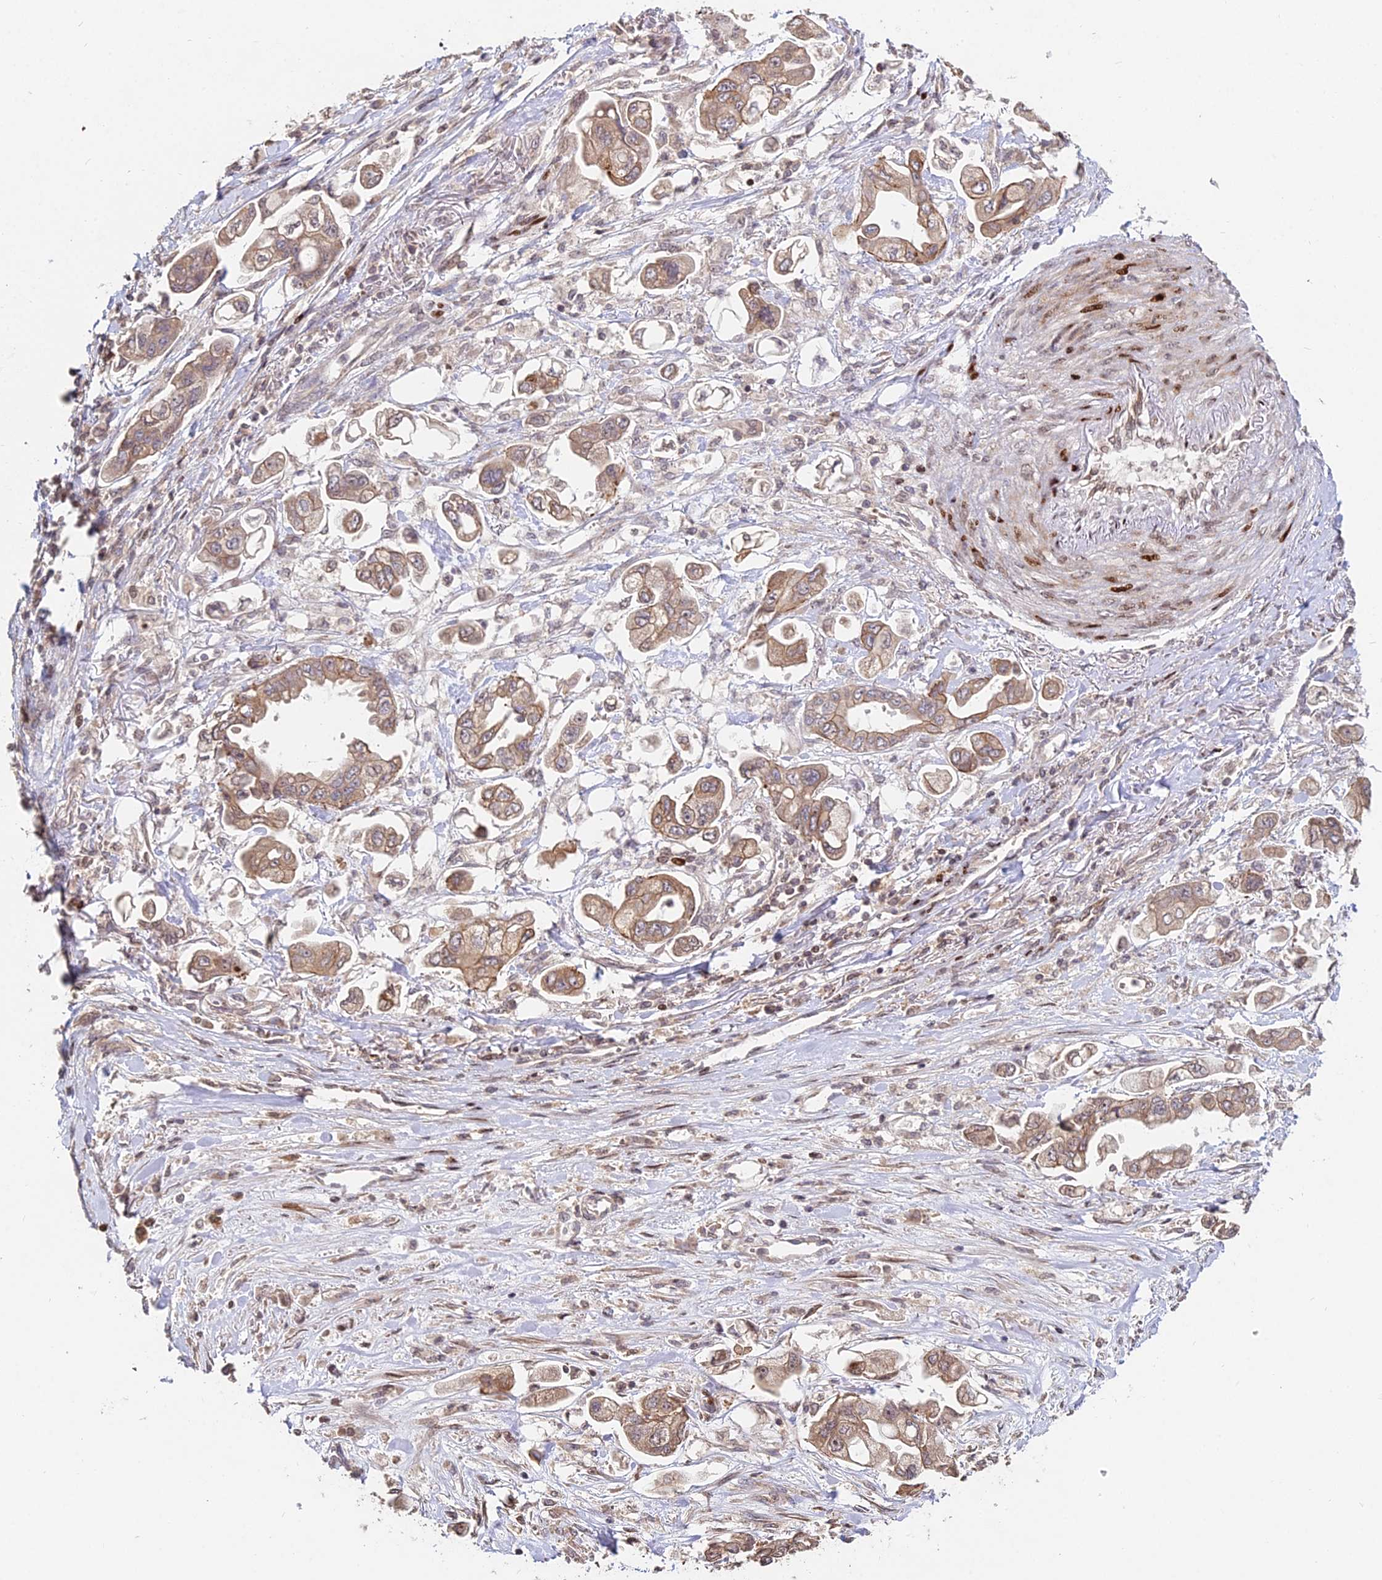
{"staining": {"intensity": "moderate", "quantity": ">75%", "location": "cytoplasmic/membranous"}, "tissue": "stomach cancer", "cell_type": "Tumor cells", "image_type": "cancer", "snomed": [{"axis": "morphology", "description": "Adenocarcinoma, NOS"}, {"axis": "topography", "description": "Stomach"}], "caption": "Adenocarcinoma (stomach) was stained to show a protein in brown. There is medium levels of moderate cytoplasmic/membranous expression in approximately >75% of tumor cells. (DAB (3,3'-diaminobenzidine) = brown stain, brightfield microscopy at high magnification).", "gene": "RBMS2", "patient": {"sex": "male", "age": 62}}